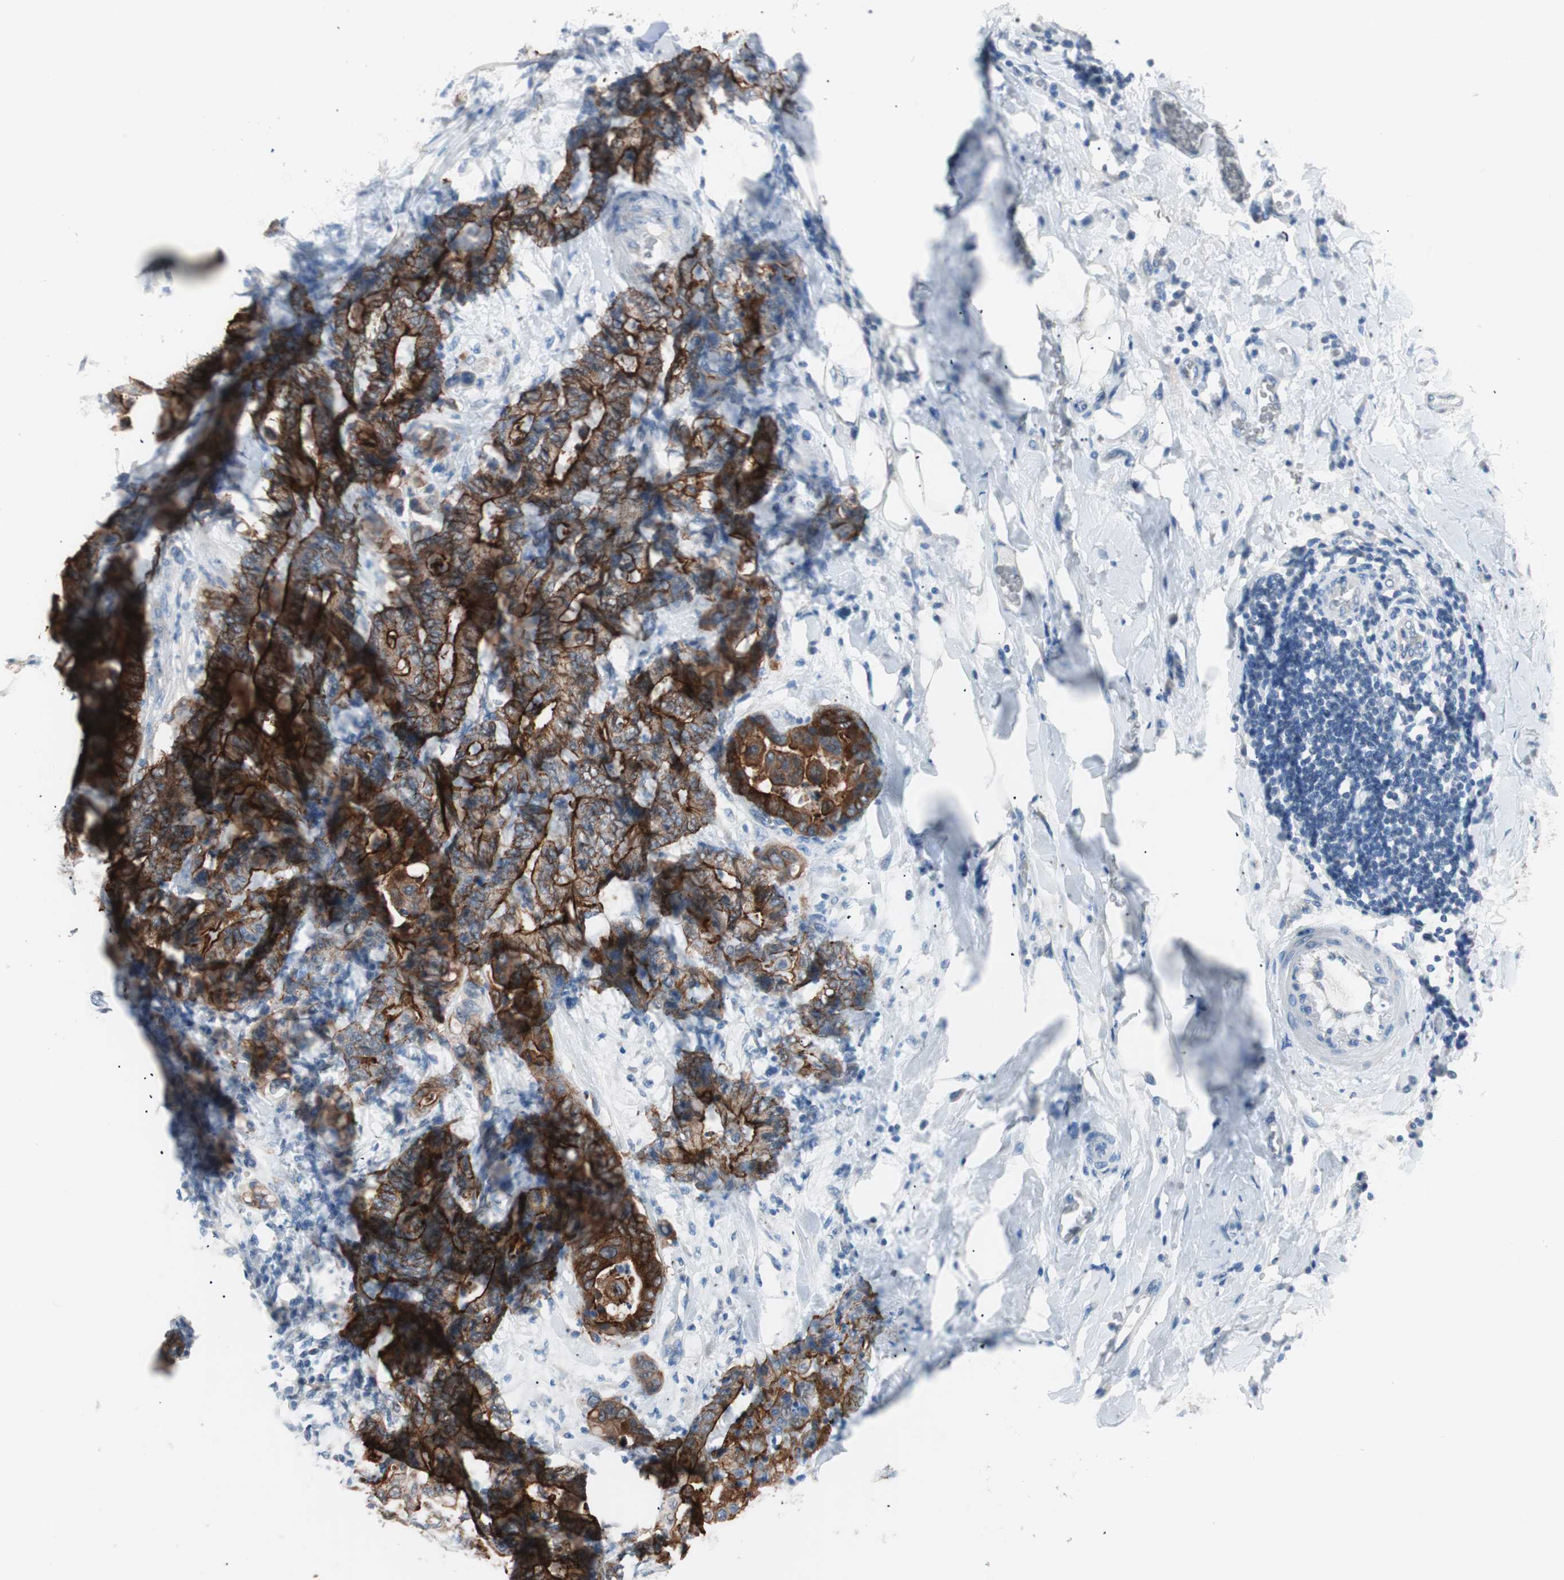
{"staining": {"intensity": "strong", "quantity": ">75%", "location": "cytoplasmic/membranous"}, "tissue": "colorectal cancer", "cell_type": "Tumor cells", "image_type": "cancer", "snomed": [{"axis": "morphology", "description": "Normal tissue, NOS"}, {"axis": "morphology", "description": "Adenocarcinoma, NOS"}, {"axis": "topography", "description": "Colon"}], "caption": "A histopathology image of human colorectal cancer stained for a protein demonstrates strong cytoplasmic/membranous brown staining in tumor cells. (DAB (3,3'-diaminobenzidine) IHC, brown staining for protein, blue staining for nuclei).", "gene": "VIL1", "patient": {"sex": "male", "age": 82}}